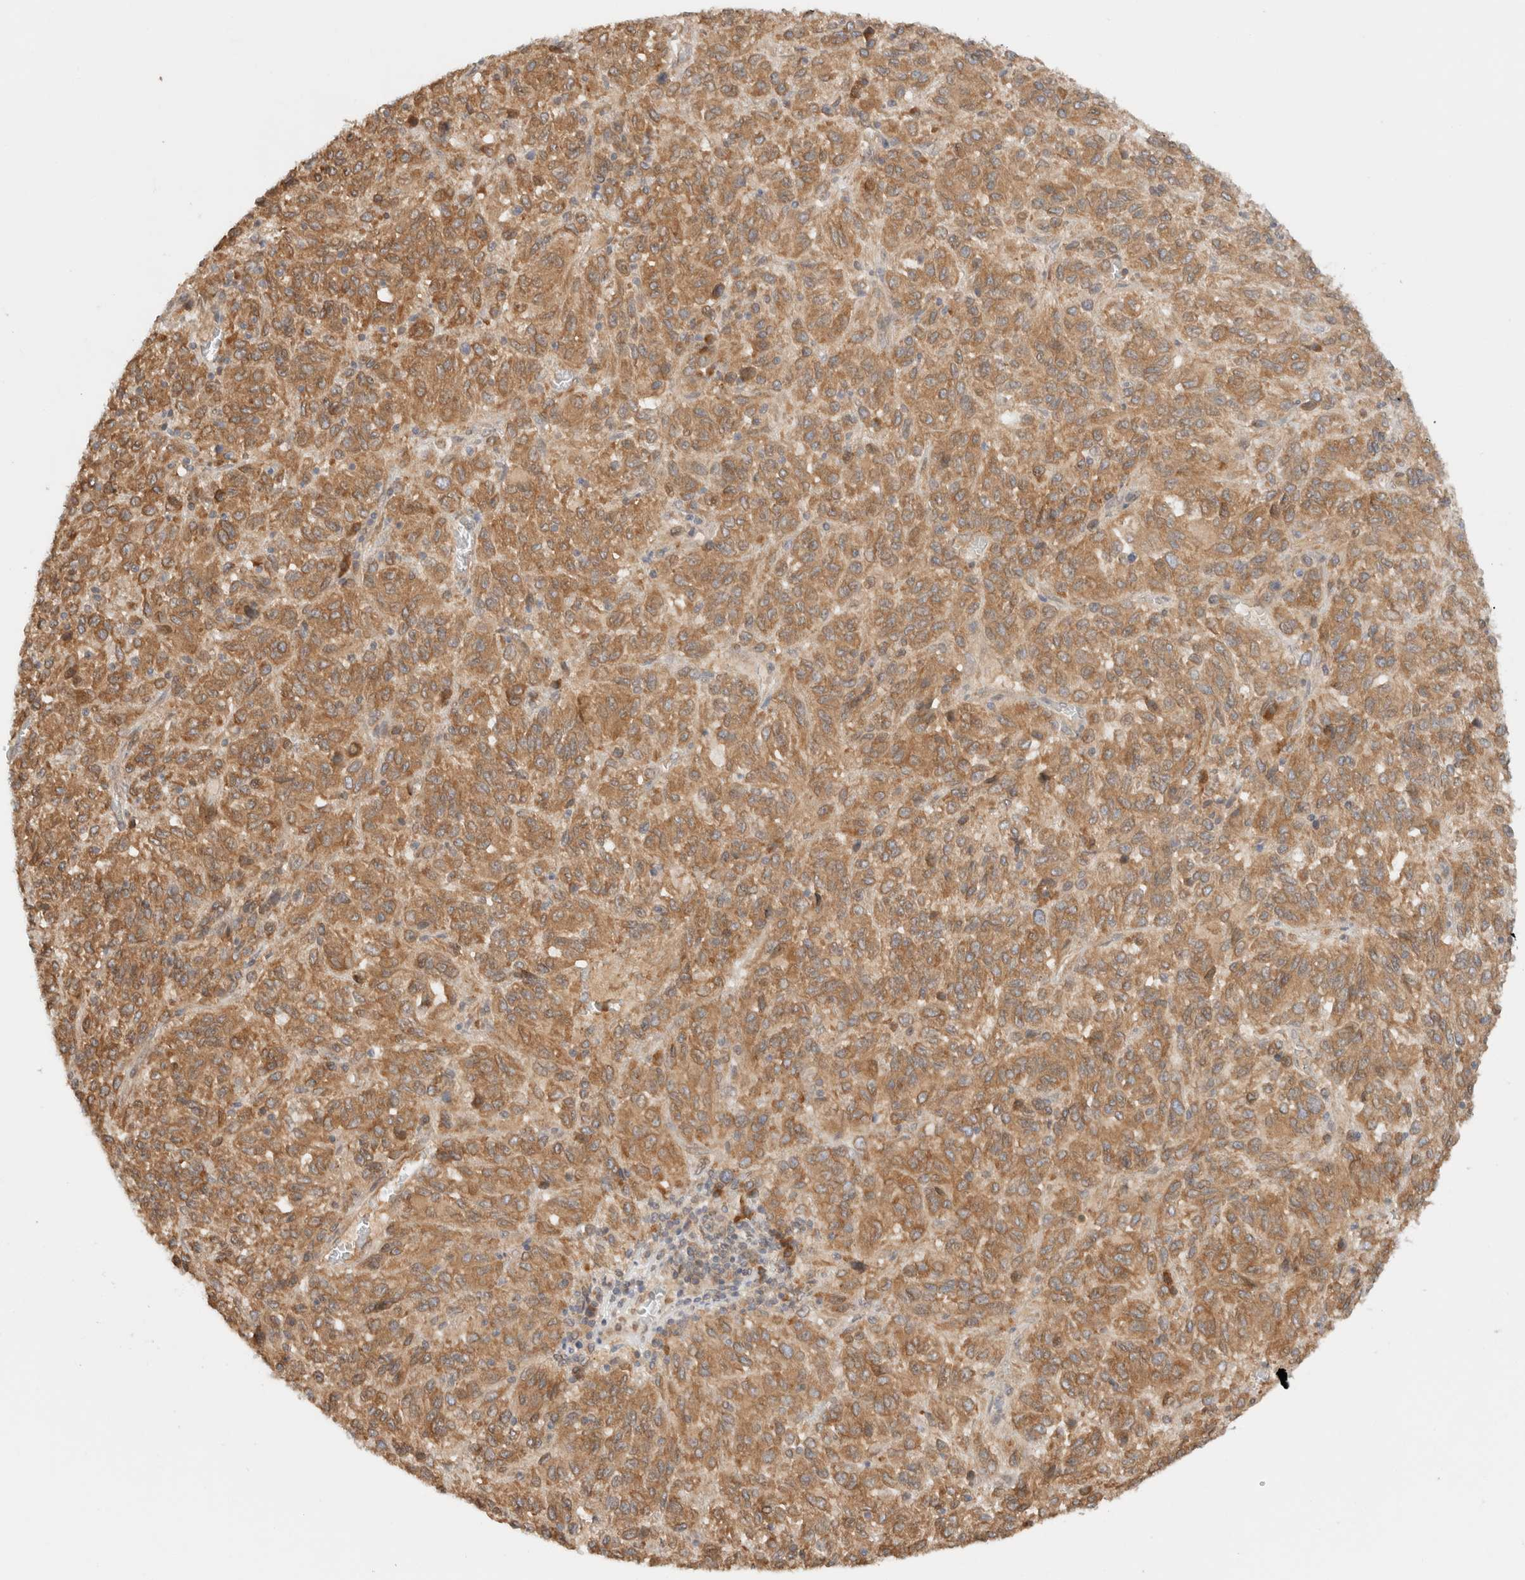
{"staining": {"intensity": "moderate", "quantity": ">75%", "location": "cytoplasmic/membranous"}, "tissue": "melanoma", "cell_type": "Tumor cells", "image_type": "cancer", "snomed": [{"axis": "morphology", "description": "Malignant melanoma, Metastatic site"}, {"axis": "topography", "description": "Lung"}], "caption": "Malignant melanoma (metastatic site) stained with IHC displays moderate cytoplasmic/membranous staining in about >75% of tumor cells.", "gene": "ARFGEF2", "patient": {"sex": "male", "age": 64}}